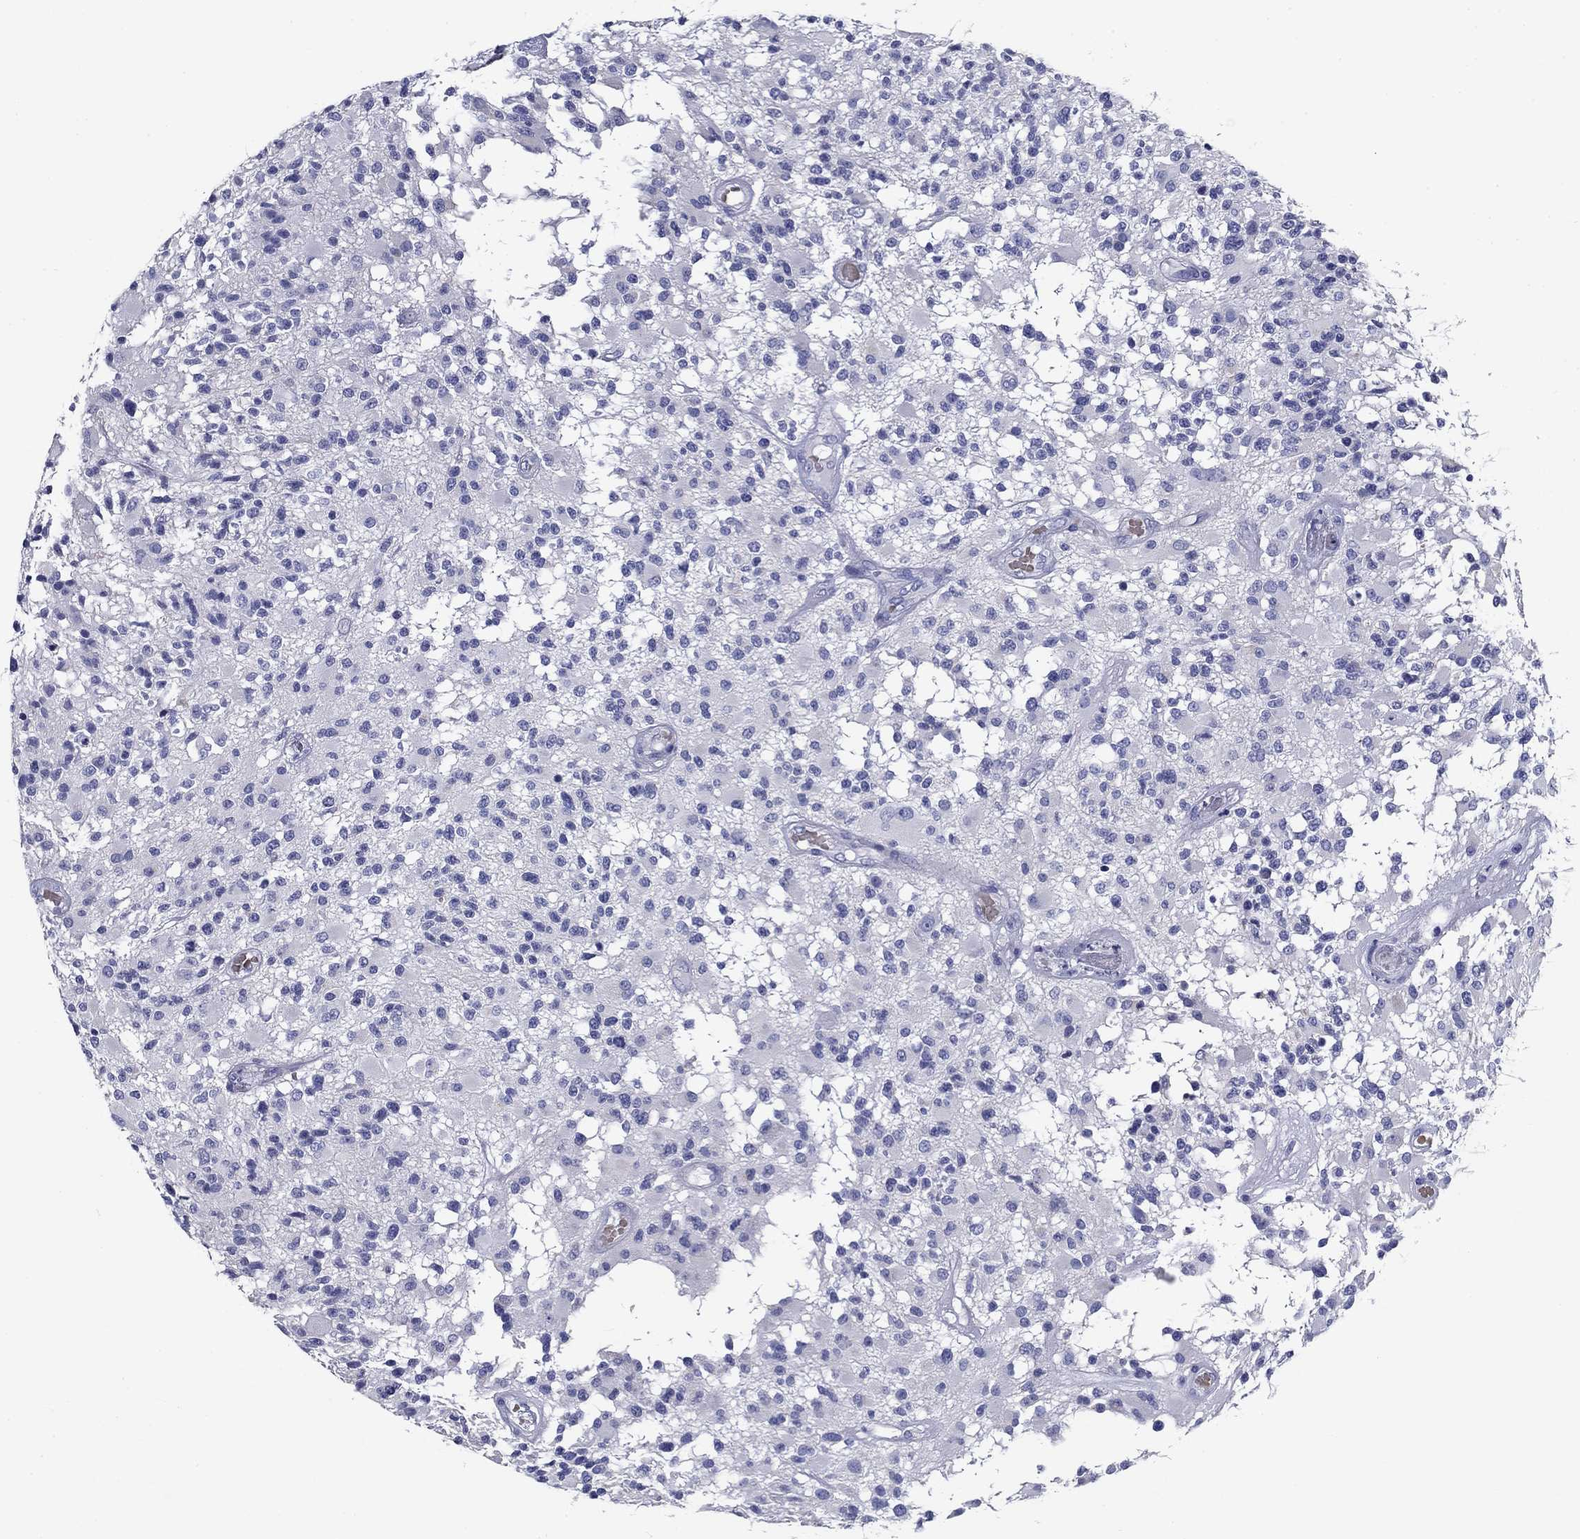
{"staining": {"intensity": "negative", "quantity": "none", "location": "none"}, "tissue": "glioma", "cell_type": "Tumor cells", "image_type": "cancer", "snomed": [{"axis": "morphology", "description": "Glioma, malignant, High grade"}, {"axis": "topography", "description": "Brain"}], "caption": "This is a micrograph of immunohistochemistry staining of high-grade glioma (malignant), which shows no expression in tumor cells. (Immunohistochemistry, brightfield microscopy, high magnification).", "gene": "CD40LG", "patient": {"sex": "female", "age": 63}}